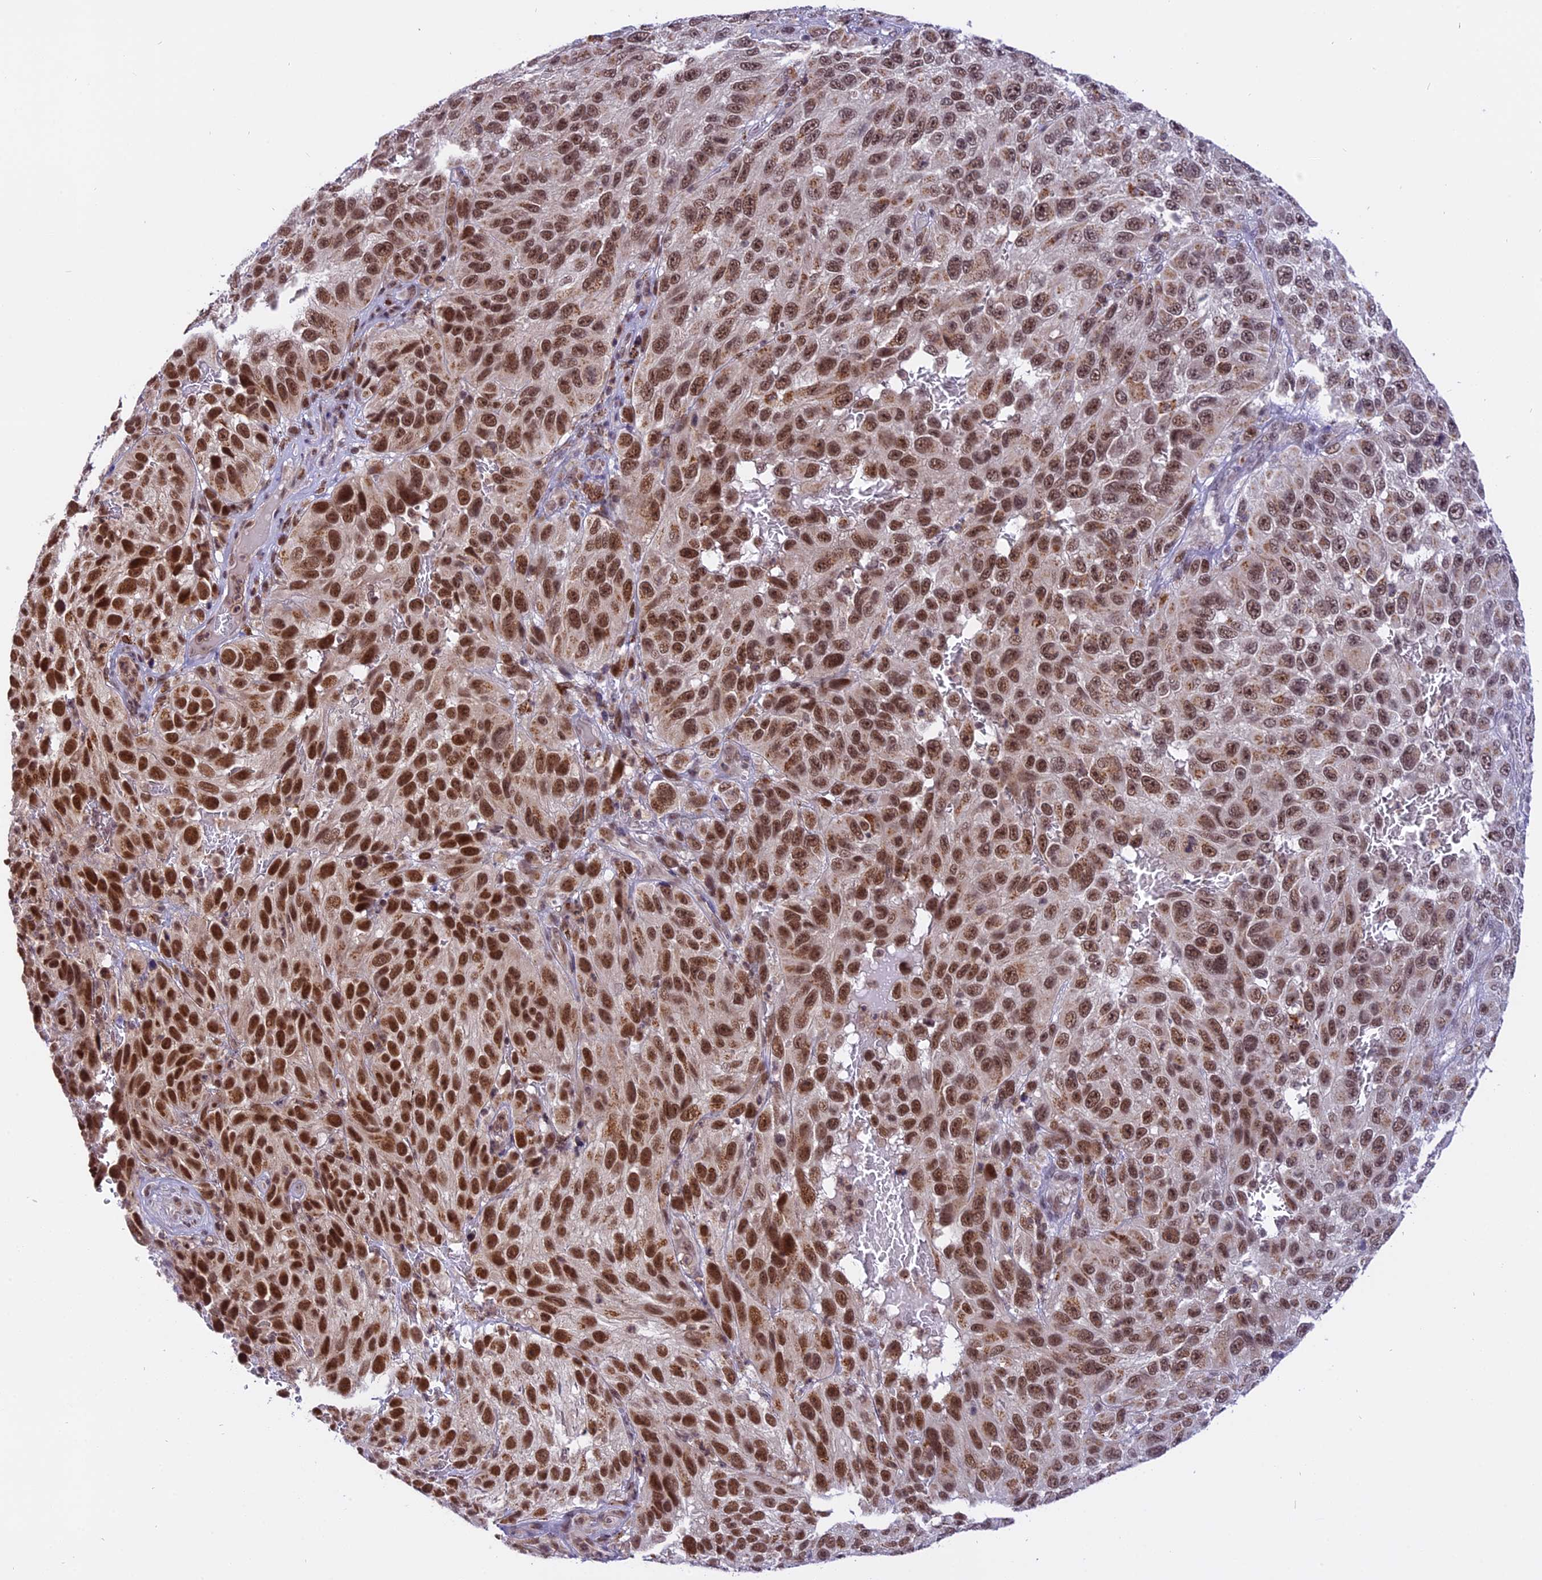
{"staining": {"intensity": "strong", "quantity": ">75%", "location": "nuclear"}, "tissue": "melanoma", "cell_type": "Tumor cells", "image_type": "cancer", "snomed": [{"axis": "morphology", "description": "Malignant melanoma, NOS"}, {"axis": "topography", "description": "Skin"}], "caption": "Brown immunohistochemical staining in malignant melanoma reveals strong nuclear staining in approximately >75% of tumor cells.", "gene": "TADA3", "patient": {"sex": "female", "age": 96}}